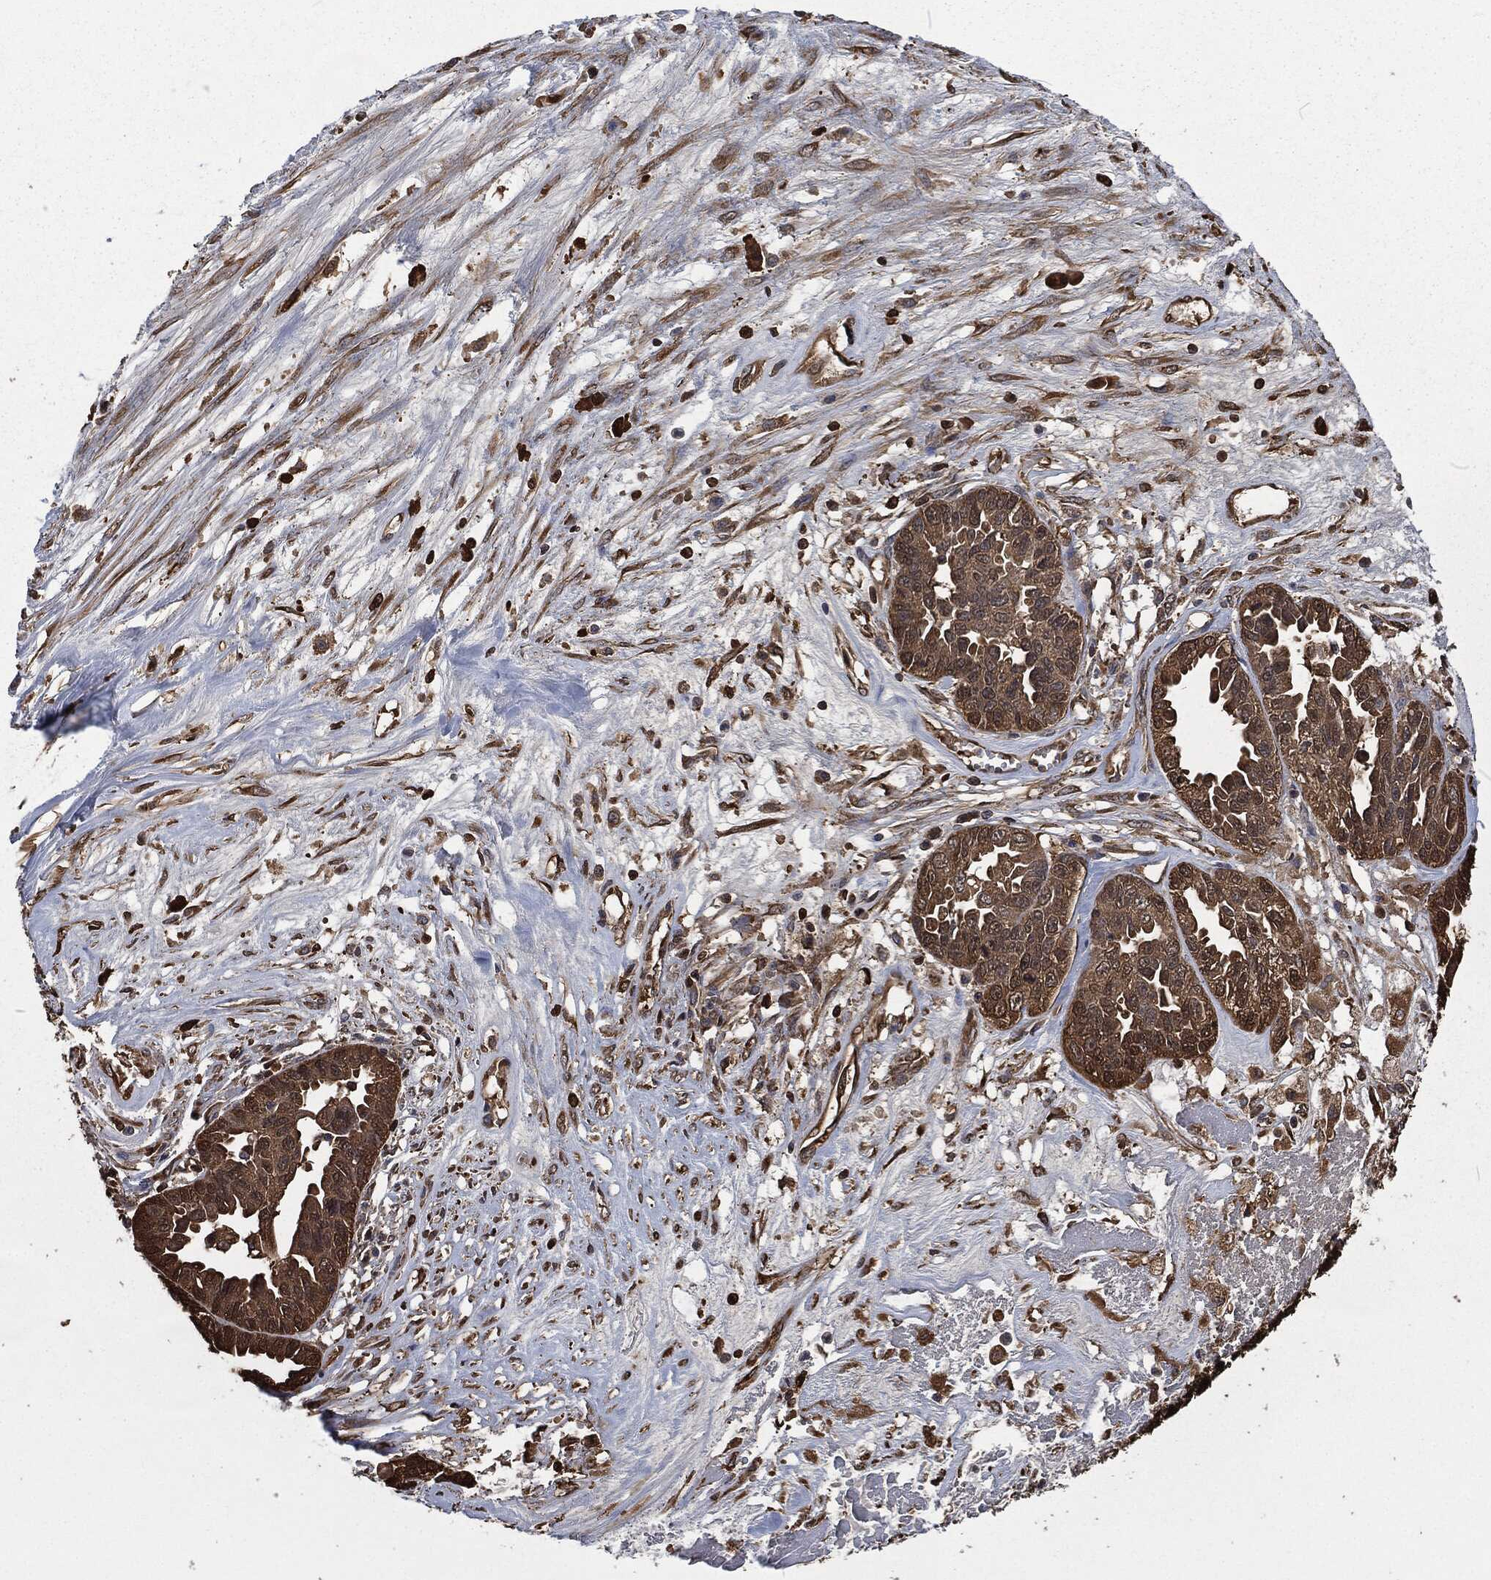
{"staining": {"intensity": "strong", "quantity": ">75%", "location": "cytoplasmic/membranous"}, "tissue": "ovarian cancer", "cell_type": "Tumor cells", "image_type": "cancer", "snomed": [{"axis": "morphology", "description": "Cystadenocarcinoma, serous, NOS"}, {"axis": "topography", "description": "Ovary"}], "caption": "Immunohistochemical staining of ovarian serous cystadenocarcinoma shows strong cytoplasmic/membranous protein expression in about >75% of tumor cells.", "gene": "PRDX4", "patient": {"sex": "female", "age": 87}}